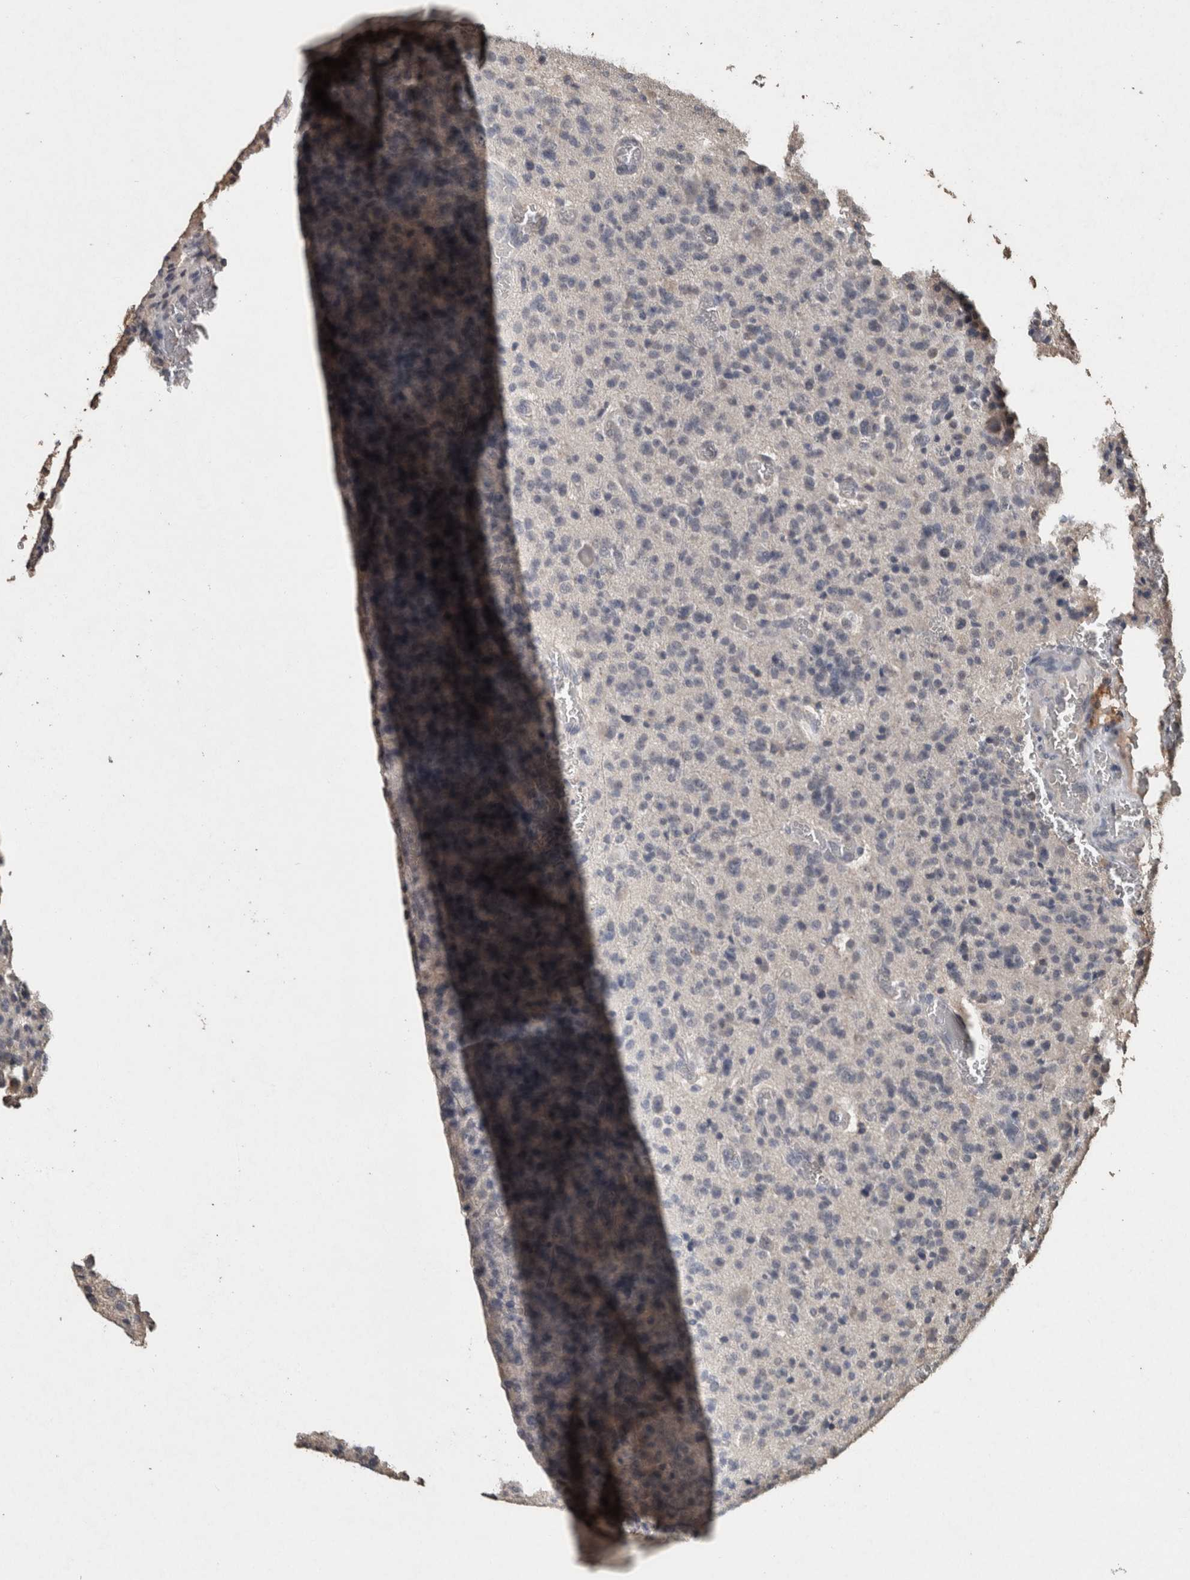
{"staining": {"intensity": "negative", "quantity": "none", "location": "none"}, "tissue": "glioma", "cell_type": "Tumor cells", "image_type": "cancer", "snomed": [{"axis": "morphology", "description": "Glioma, malignant, High grade"}, {"axis": "topography", "description": "Brain"}], "caption": "Immunohistochemical staining of glioma displays no significant staining in tumor cells.", "gene": "FGFRL1", "patient": {"sex": "male", "age": 34}}